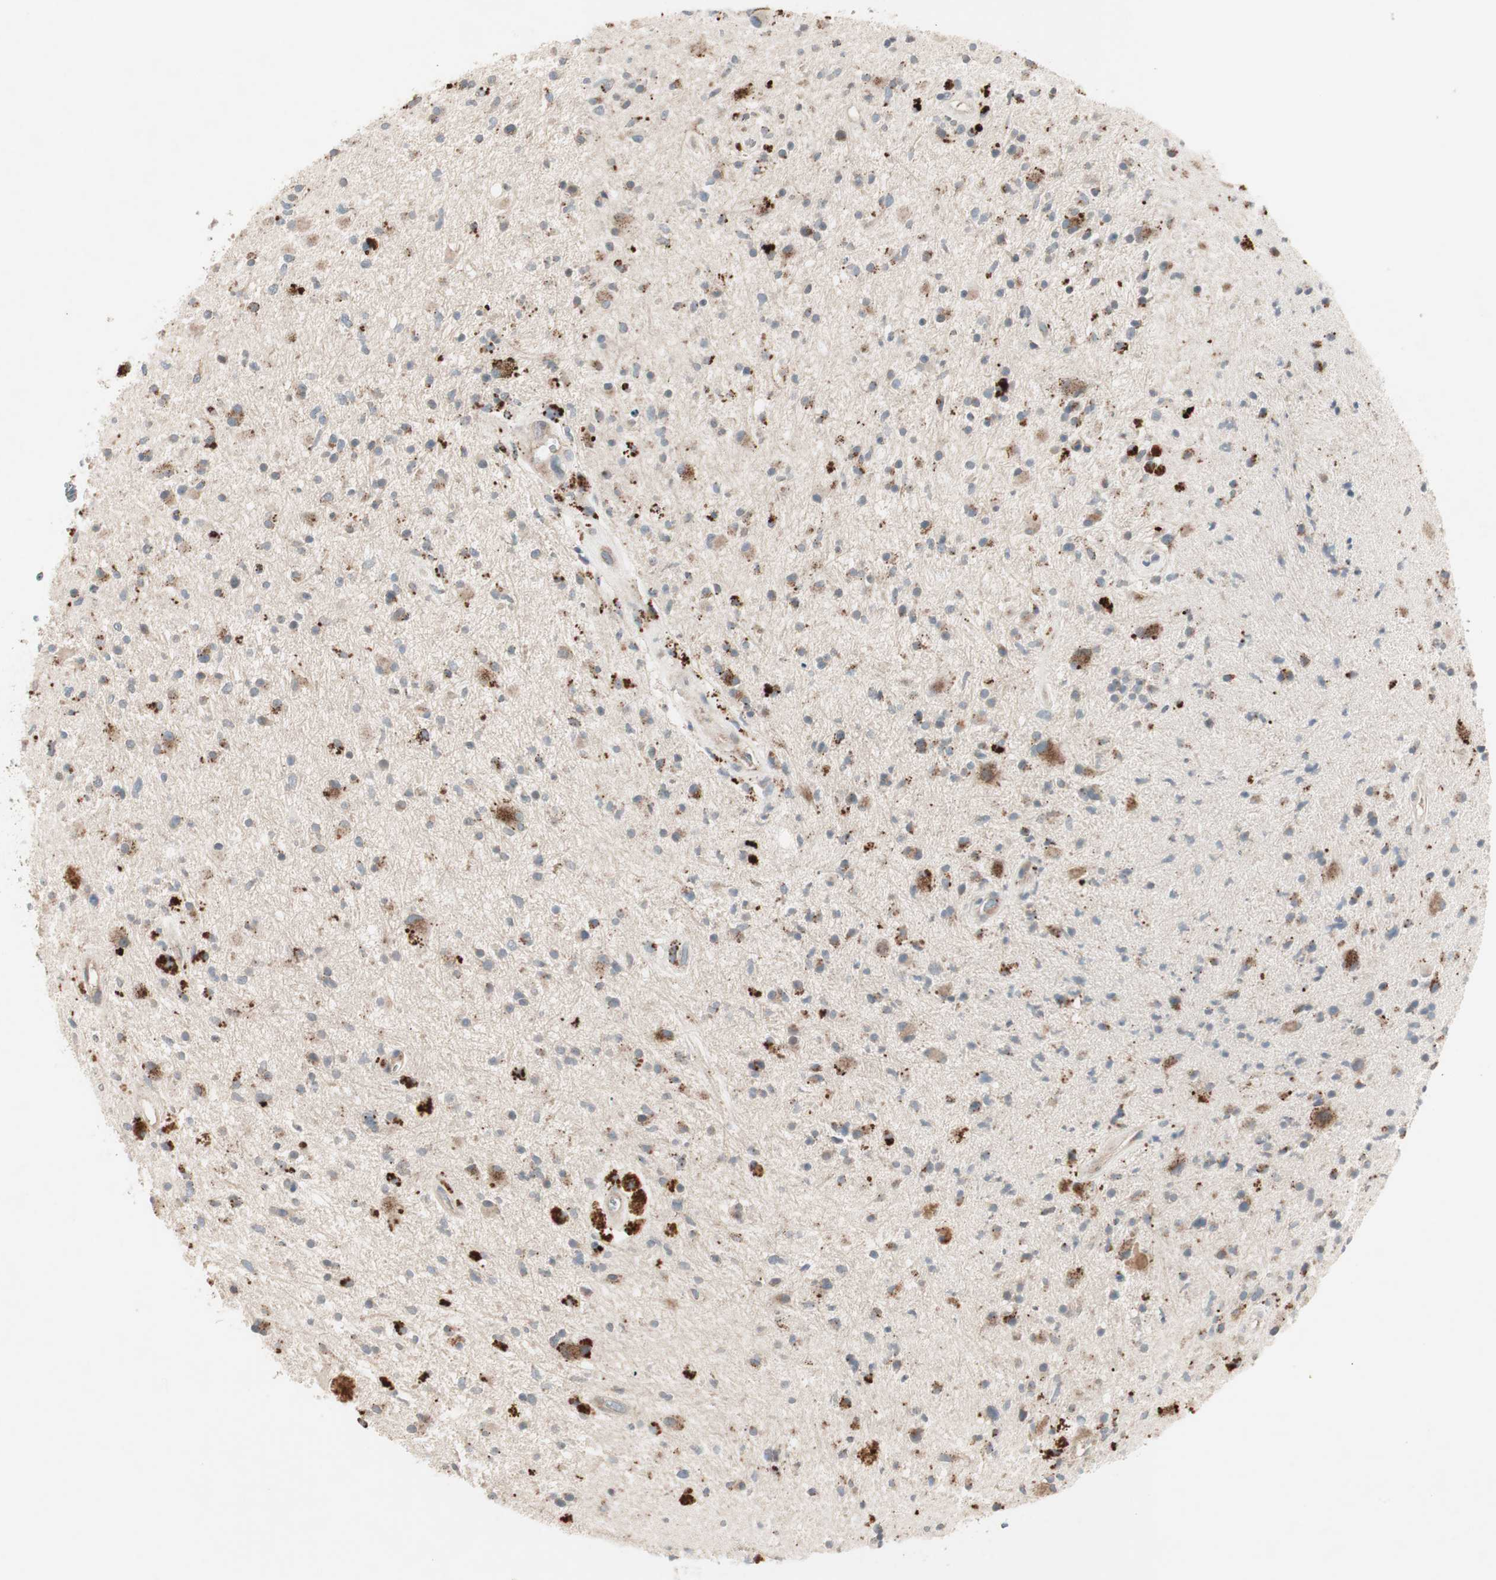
{"staining": {"intensity": "weak", "quantity": "25%-75%", "location": "cytoplasmic/membranous"}, "tissue": "glioma", "cell_type": "Tumor cells", "image_type": "cancer", "snomed": [{"axis": "morphology", "description": "Glioma, malignant, High grade"}, {"axis": "topography", "description": "Brain"}], "caption": "High-grade glioma (malignant) stained with DAB immunohistochemistry (IHC) demonstrates low levels of weak cytoplasmic/membranous positivity in approximately 25%-75% of tumor cells.", "gene": "FGFR4", "patient": {"sex": "male", "age": 33}}